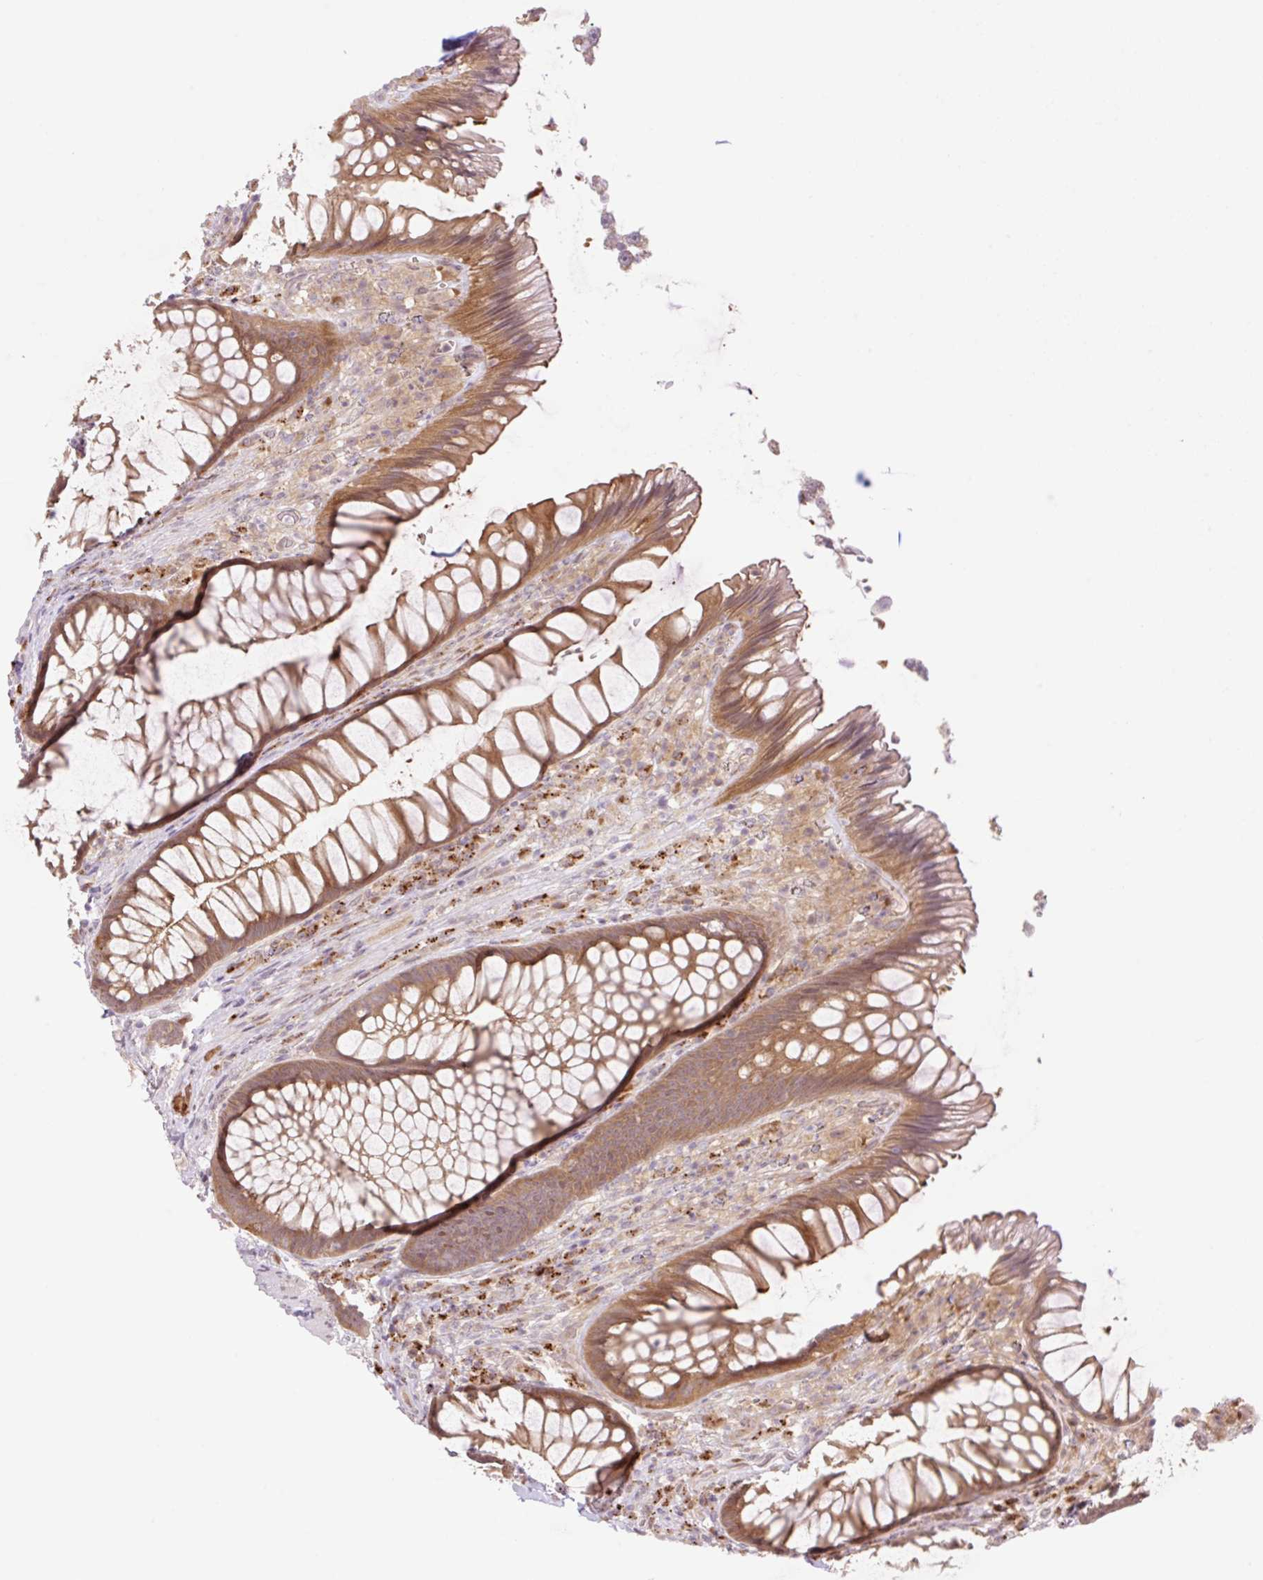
{"staining": {"intensity": "moderate", "quantity": ">75%", "location": "cytoplasmic/membranous,nuclear"}, "tissue": "rectum", "cell_type": "Glandular cells", "image_type": "normal", "snomed": [{"axis": "morphology", "description": "Normal tissue, NOS"}, {"axis": "topography", "description": "Rectum"}], "caption": "DAB (3,3'-diaminobenzidine) immunohistochemical staining of normal rectum reveals moderate cytoplasmic/membranous,nuclear protein positivity in approximately >75% of glandular cells.", "gene": "VPS25", "patient": {"sex": "male", "age": 53}}